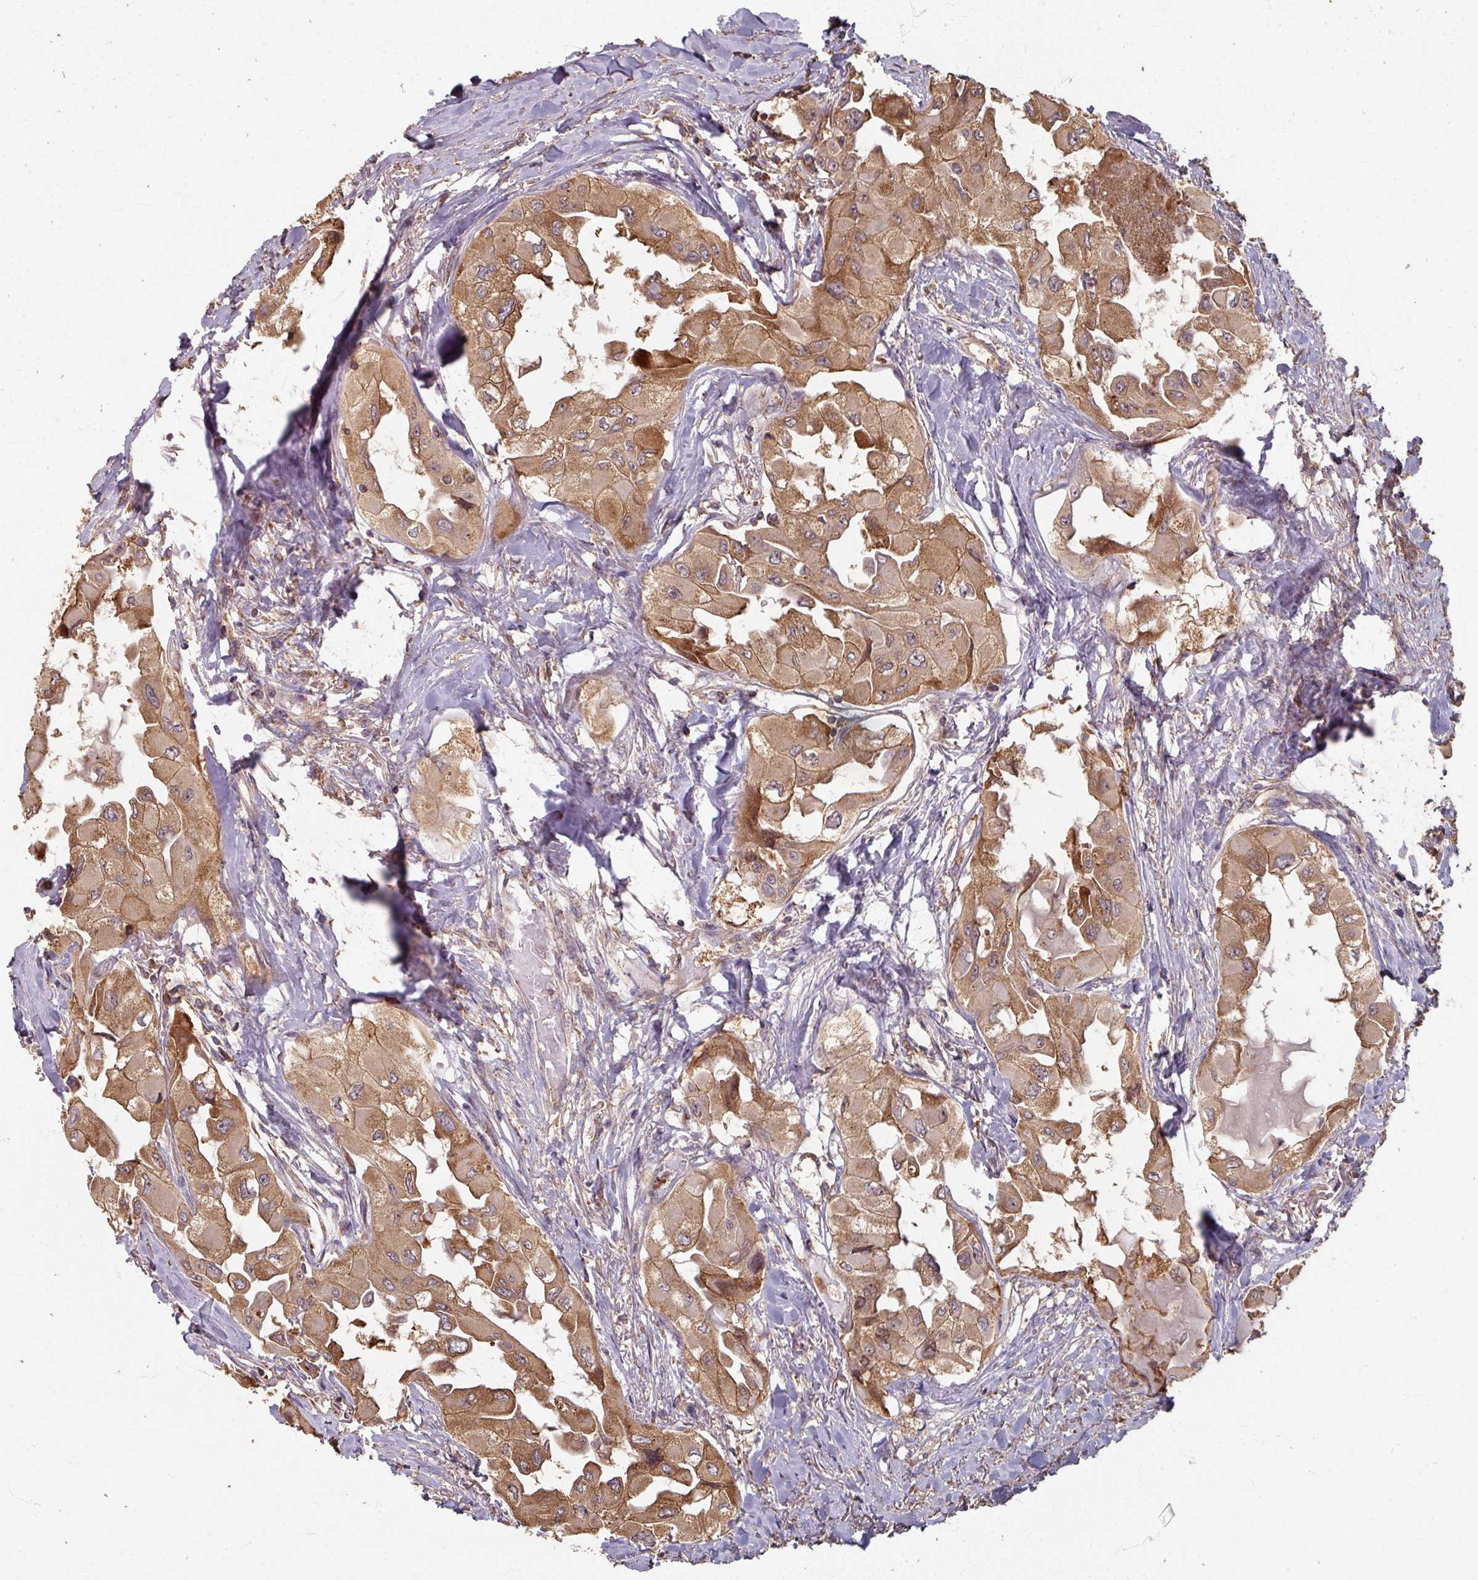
{"staining": {"intensity": "moderate", "quantity": ">75%", "location": "cytoplasmic/membranous"}, "tissue": "thyroid cancer", "cell_type": "Tumor cells", "image_type": "cancer", "snomed": [{"axis": "morphology", "description": "Normal tissue, NOS"}, {"axis": "morphology", "description": "Papillary adenocarcinoma, NOS"}, {"axis": "topography", "description": "Thyroid gland"}], "caption": "The histopathology image shows immunohistochemical staining of thyroid cancer. There is moderate cytoplasmic/membranous staining is appreciated in about >75% of tumor cells. (Stains: DAB (3,3'-diaminobenzidine) in brown, nuclei in blue, Microscopy: brightfield microscopy at high magnification).", "gene": "CCDC68", "patient": {"sex": "female", "age": 59}}